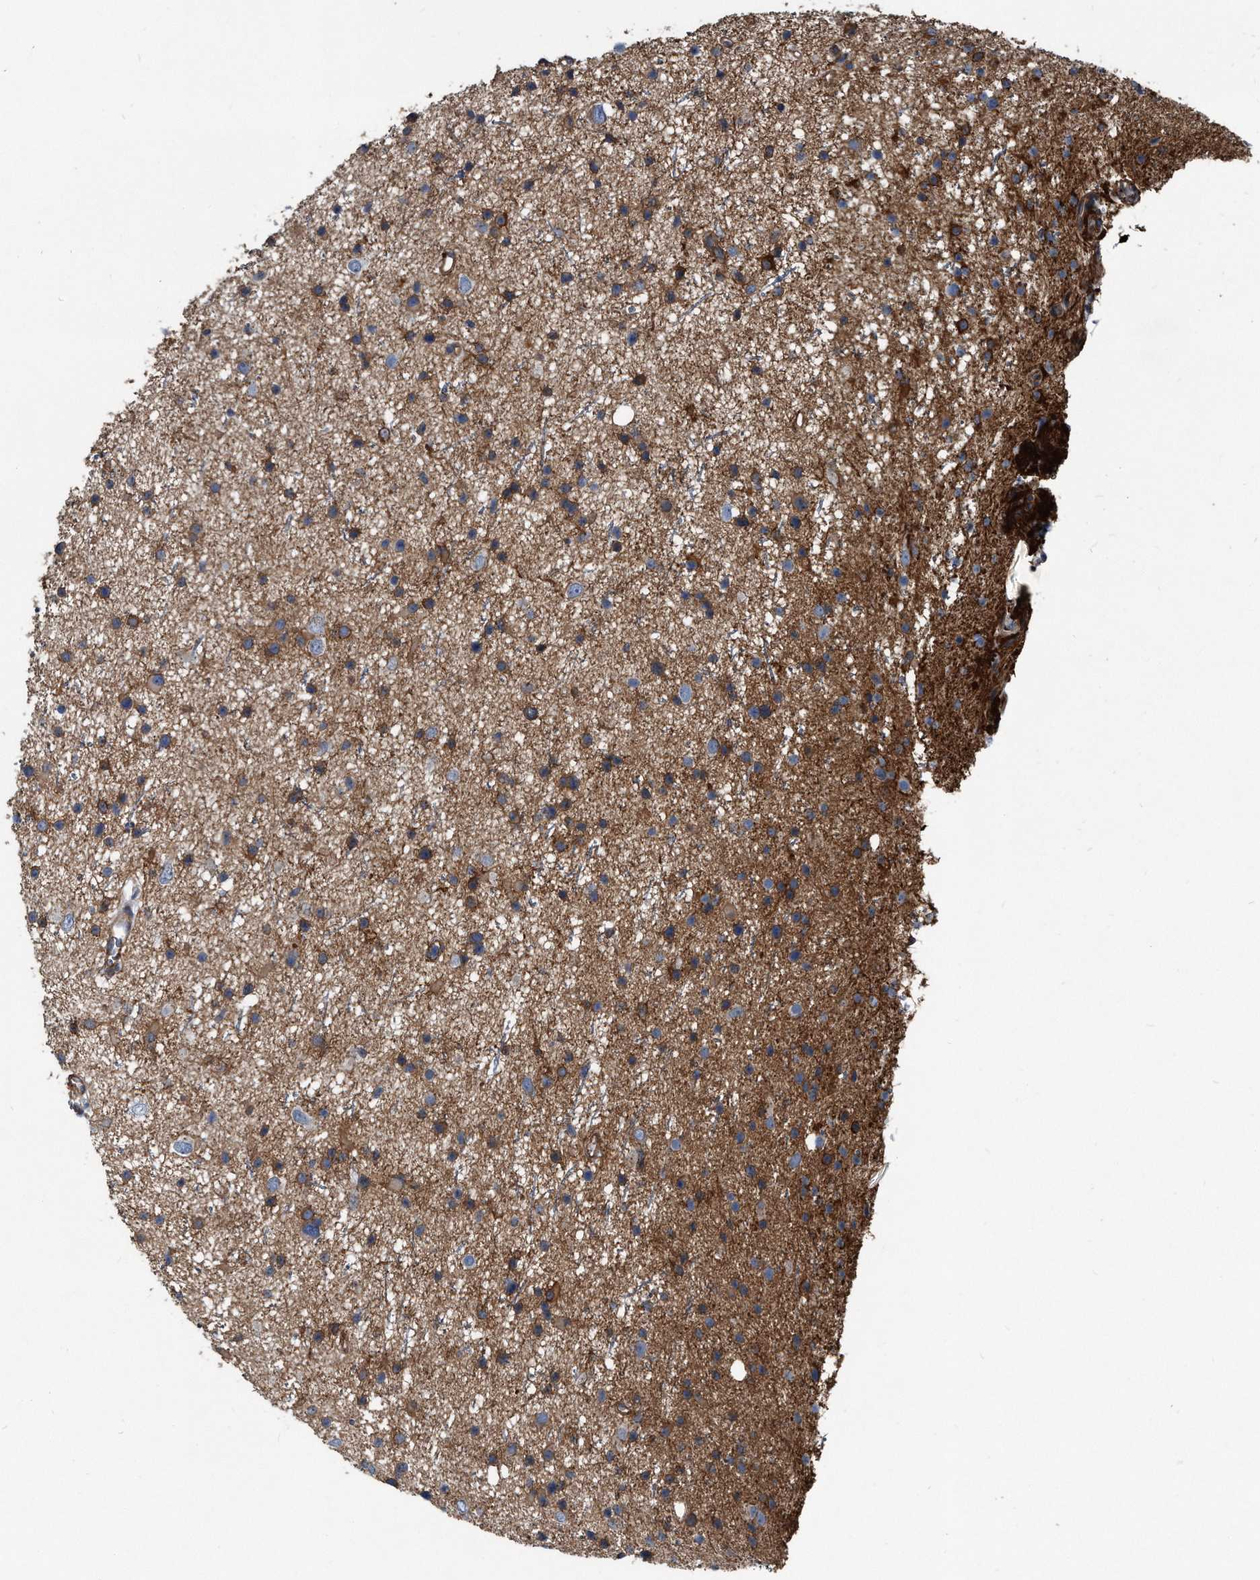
{"staining": {"intensity": "weak", "quantity": "<25%", "location": "cytoplasmic/membranous"}, "tissue": "glioma", "cell_type": "Tumor cells", "image_type": "cancer", "snomed": [{"axis": "morphology", "description": "Glioma, malignant, Low grade"}, {"axis": "topography", "description": "Cerebral cortex"}], "caption": "Immunohistochemistry image of human low-grade glioma (malignant) stained for a protein (brown), which demonstrates no positivity in tumor cells.", "gene": "PLEC", "patient": {"sex": "female", "age": 39}}